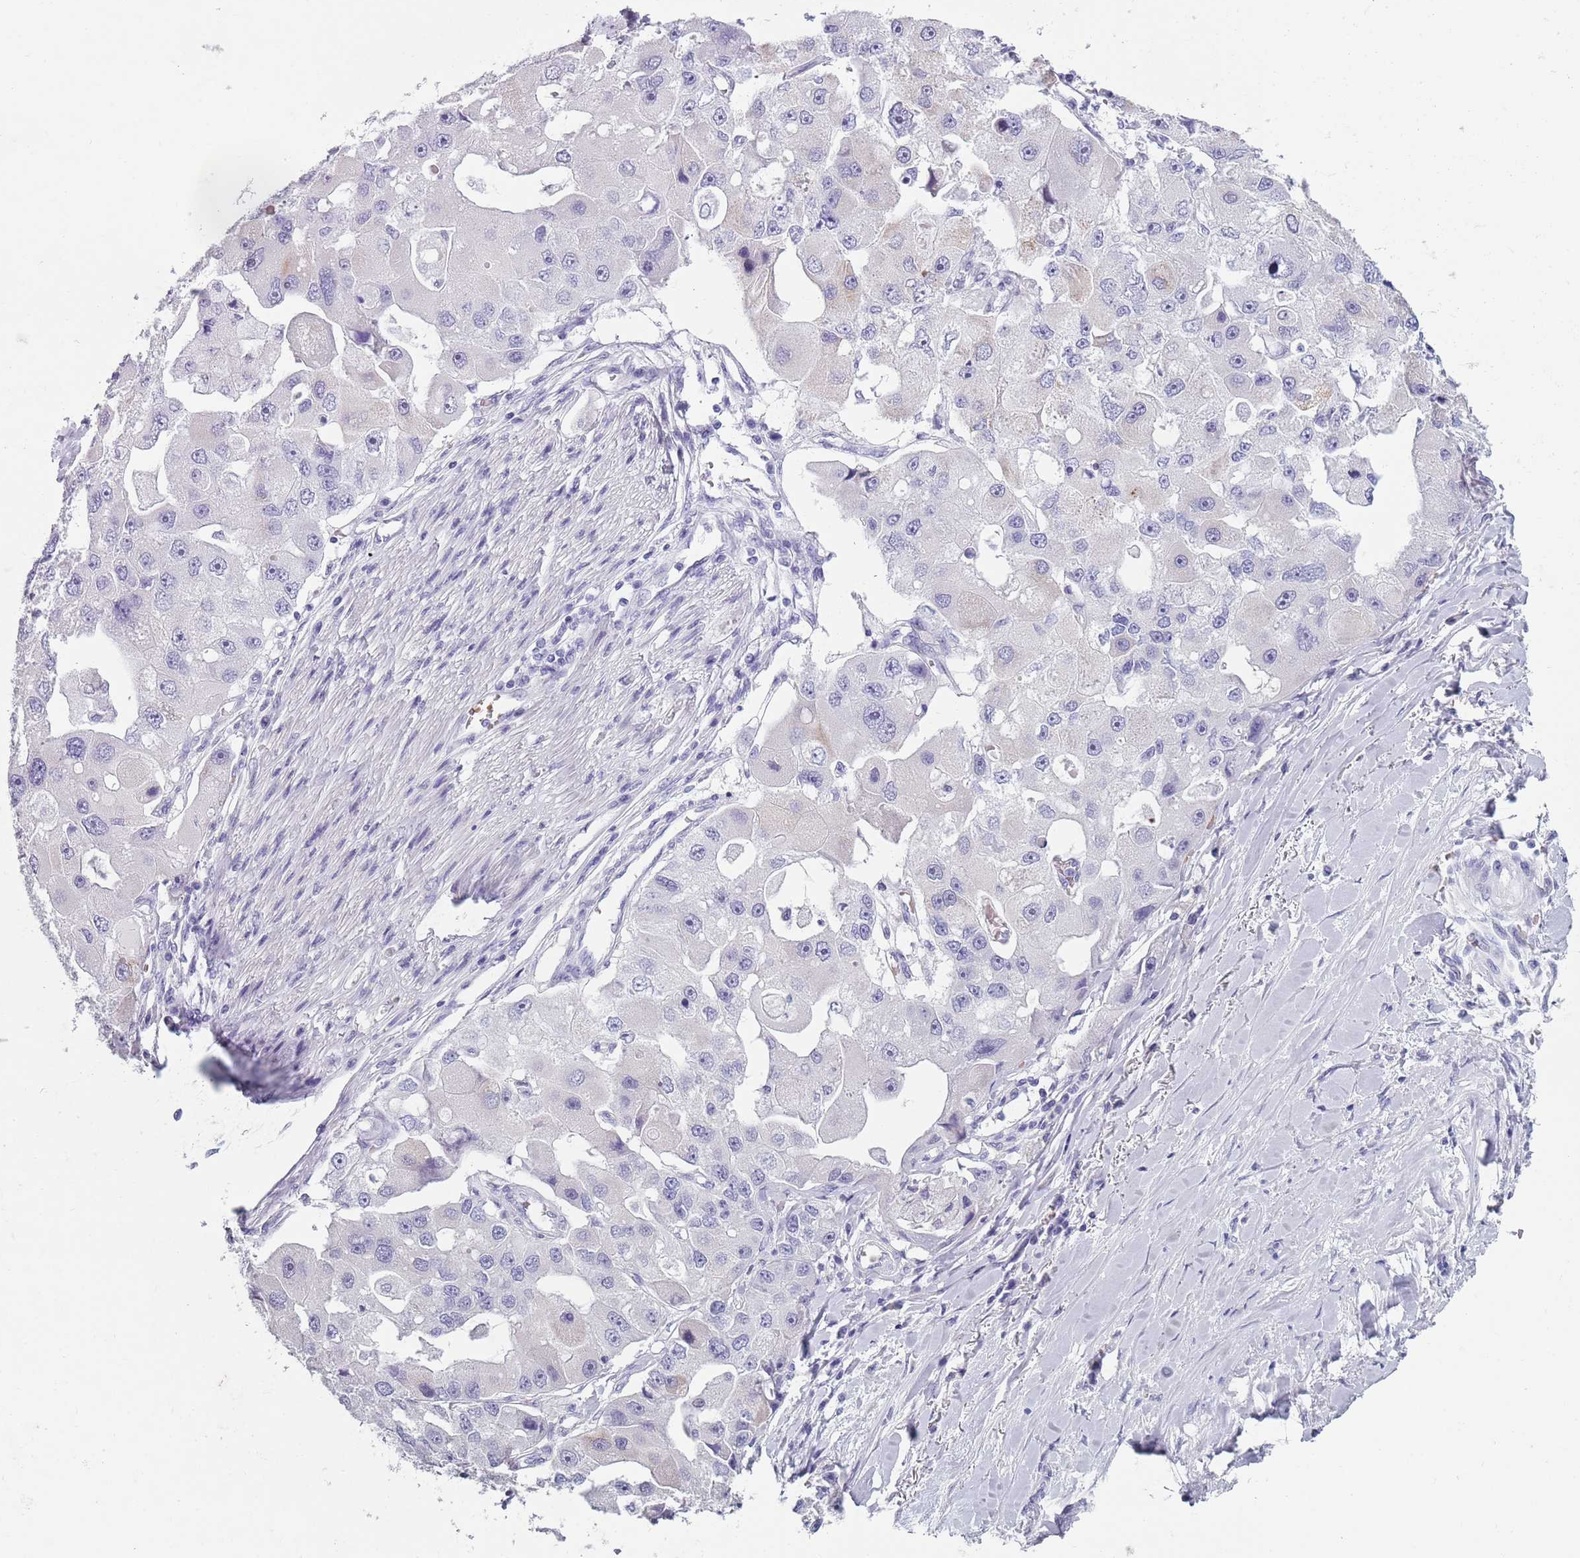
{"staining": {"intensity": "negative", "quantity": "none", "location": "none"}, "tissue": "lung cancer", "cell_type": "Tumor cells", "image_type": "cancer", "snomed": [{"axis": "morphology", "description": "Adenocarcinoma, NOS"}, {"axis": "topography", "description": "Lung"}], "caption": "This micrograph is of lung cancer (adenocarcinoma) stained with immunohistochemistry to label a protein in brown with the nuclei are counter-stained blue. There is no expression in tumor cells.", "gene": "SPESP1", "patient": {"sex": "female", "age": 54}}